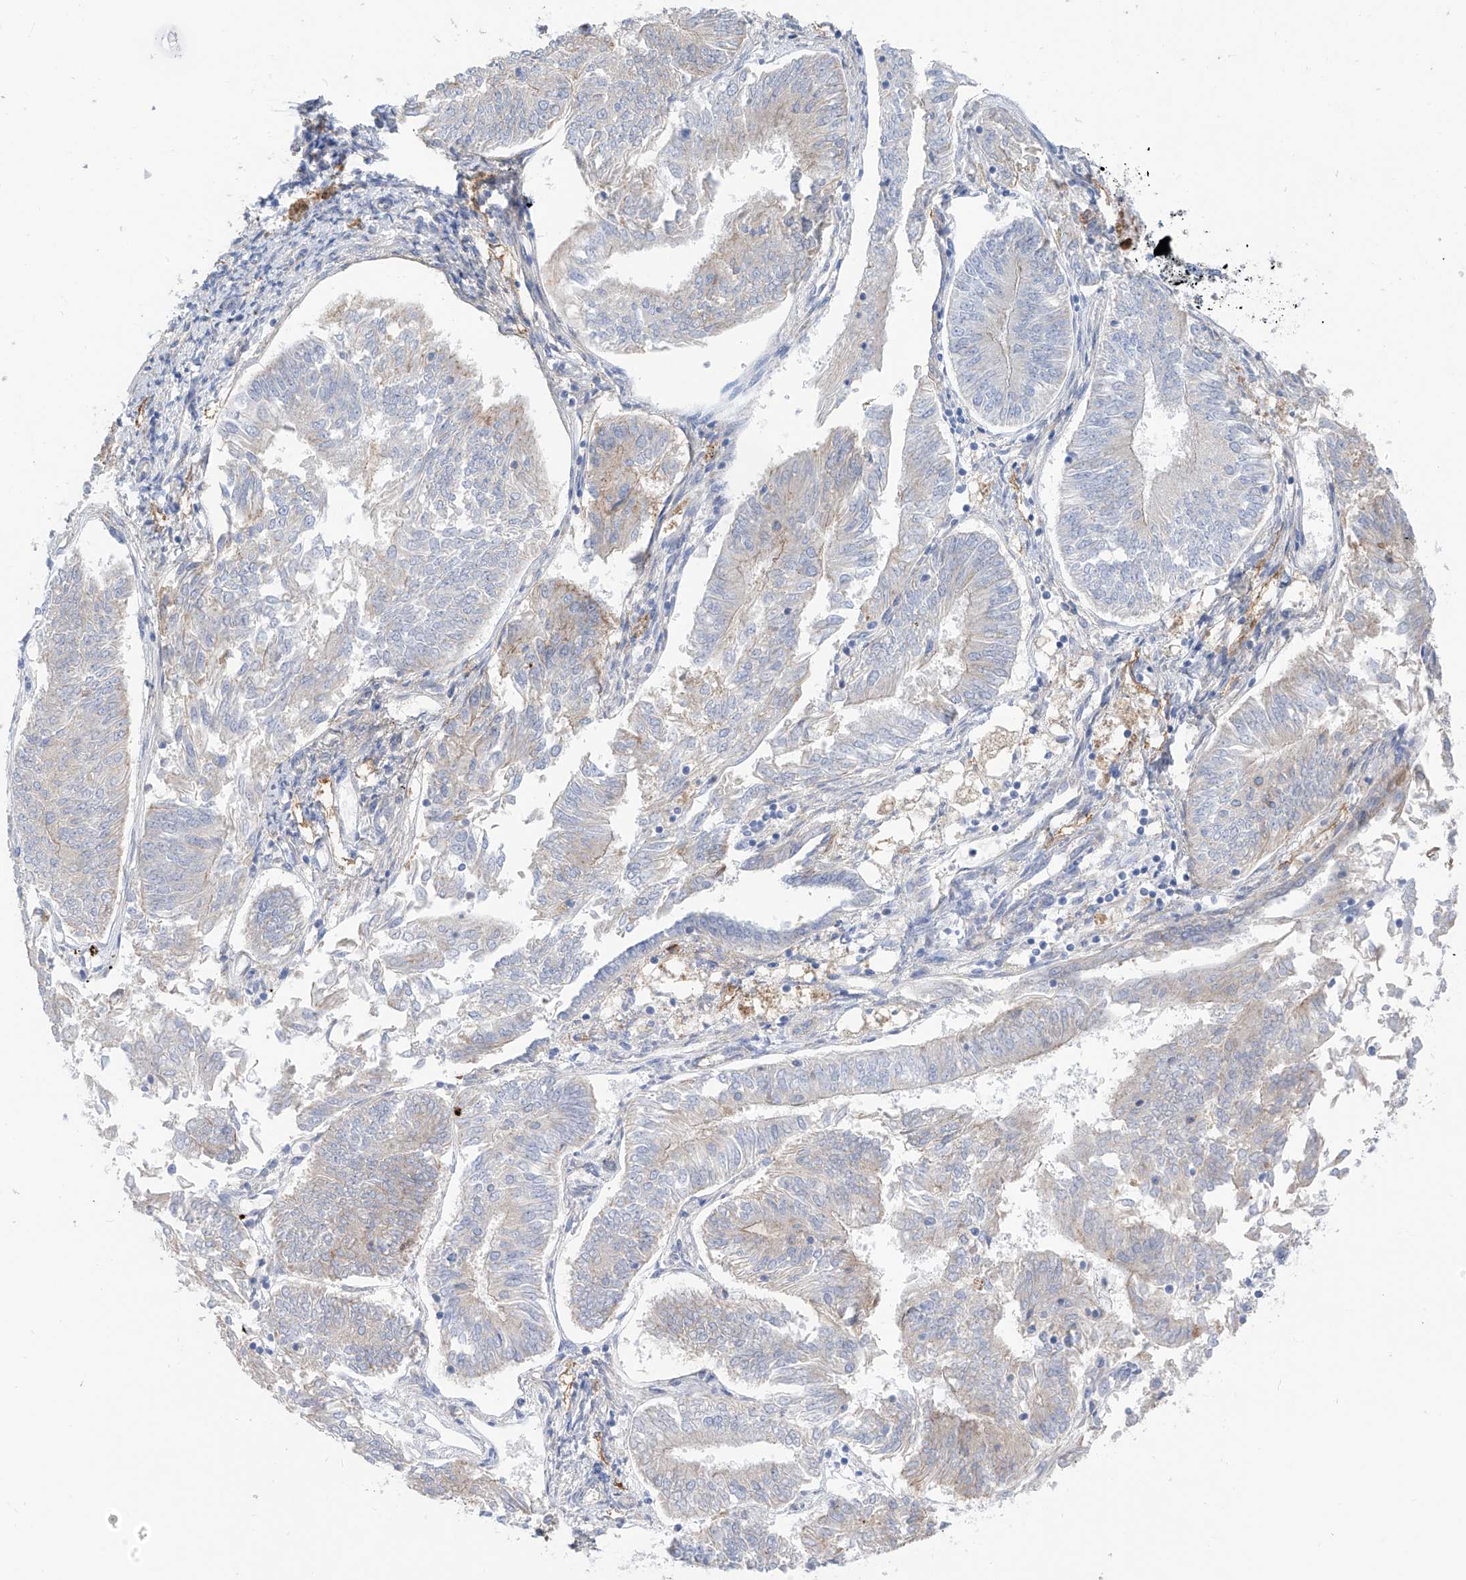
{"staining": {"intensity": "weak", "quantity": "<25%", "location": "cytoplasmic/membranous"}, "tissue": "endometrial cancer", "cell_type": "Tumor cells", "image_type": "cancer", "snomed": [{"axis": "morphology", "description": "Adenocarcinoma, NOS"}, {"axis": "topography", "description": "Endometrium"}], "caption": "Photomicrograph shows no significant protein expression in tumor cells of endometrial cancer.", "gene": "ITGA9", "patient": {"sex": "female", "age": 58}}